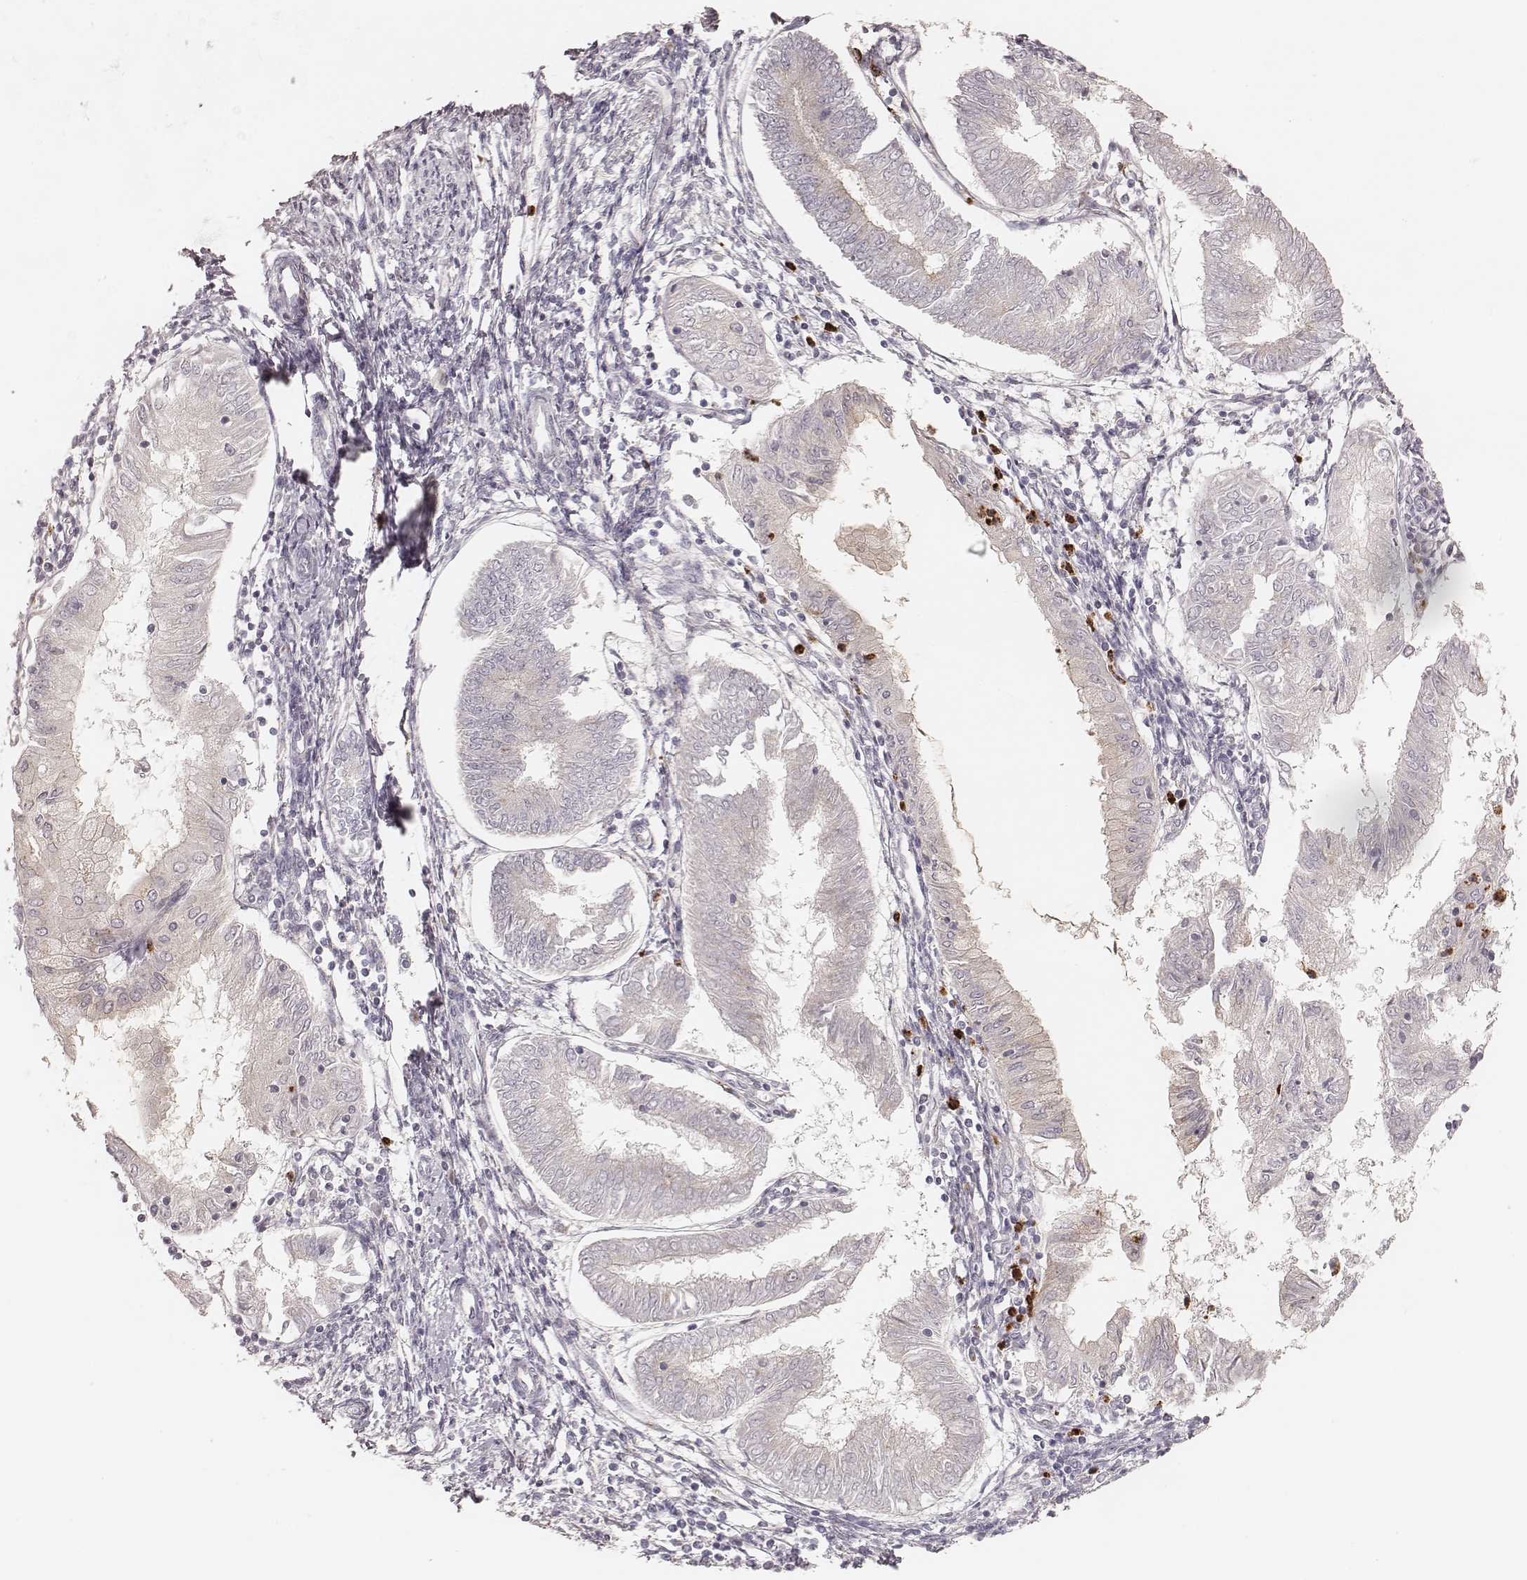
{"staining": {"intensity": "negative", "quantity": "none", "location": "none"}, "tissue": "endometrial cancer", "cell_type": "Tumor cells", "image_type": "cancer", "snomed": [{"axis": "morphology", "description": "Adenocarcinoma, NOS"}, {"axis": "topography", "description": "Endometrium"}], "caption": "Tumor cells show no significant staining in endometrial adenocarcinoma. (Stains: DAB (3,3'-diaminobenzidine) IHC with hematoxylin counter stain, Microscopy: brightfield microscopy at high magnification).", "gene": "ABCA7", "patient": {"sex": "female", "age": 68}}